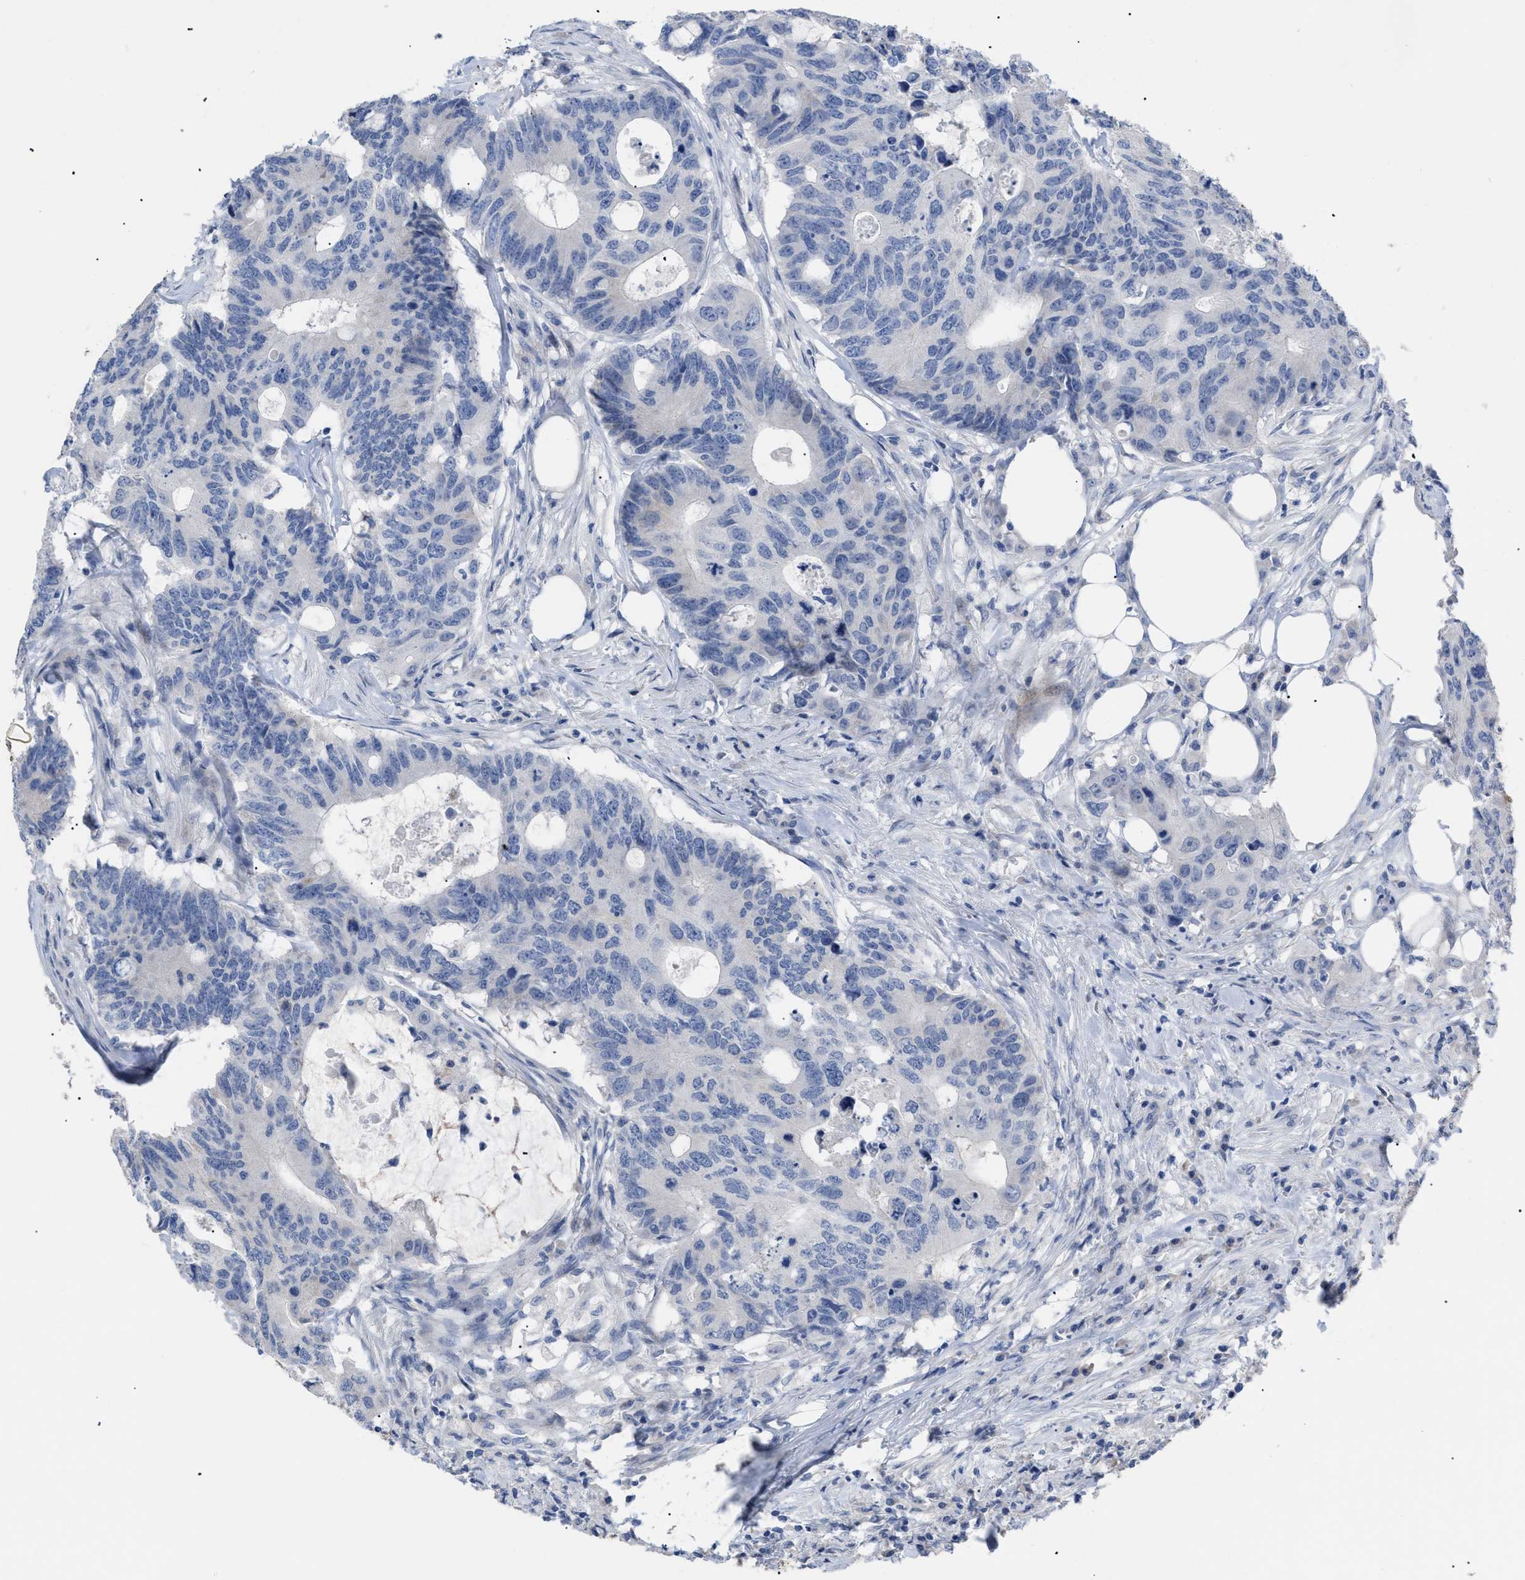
{"staining": {"intensity": "negative", "quantity": "none", "location": "none"}, "tissue": "colorectal cancer", "cell_type": "Tumor cells", "image_type": "cancer", "snomed": [{"axis": "morphology", "description": "Adenocarcinoma, NOS"}, {"axis": "topography", "description": "Colon"}], "caption": "DAB immunohistochemical staining of human colorectal cancer displays no significant positivity in tumor cells.", "gene": "CAV3", "patient": {"sex": "male", "age": 71}}